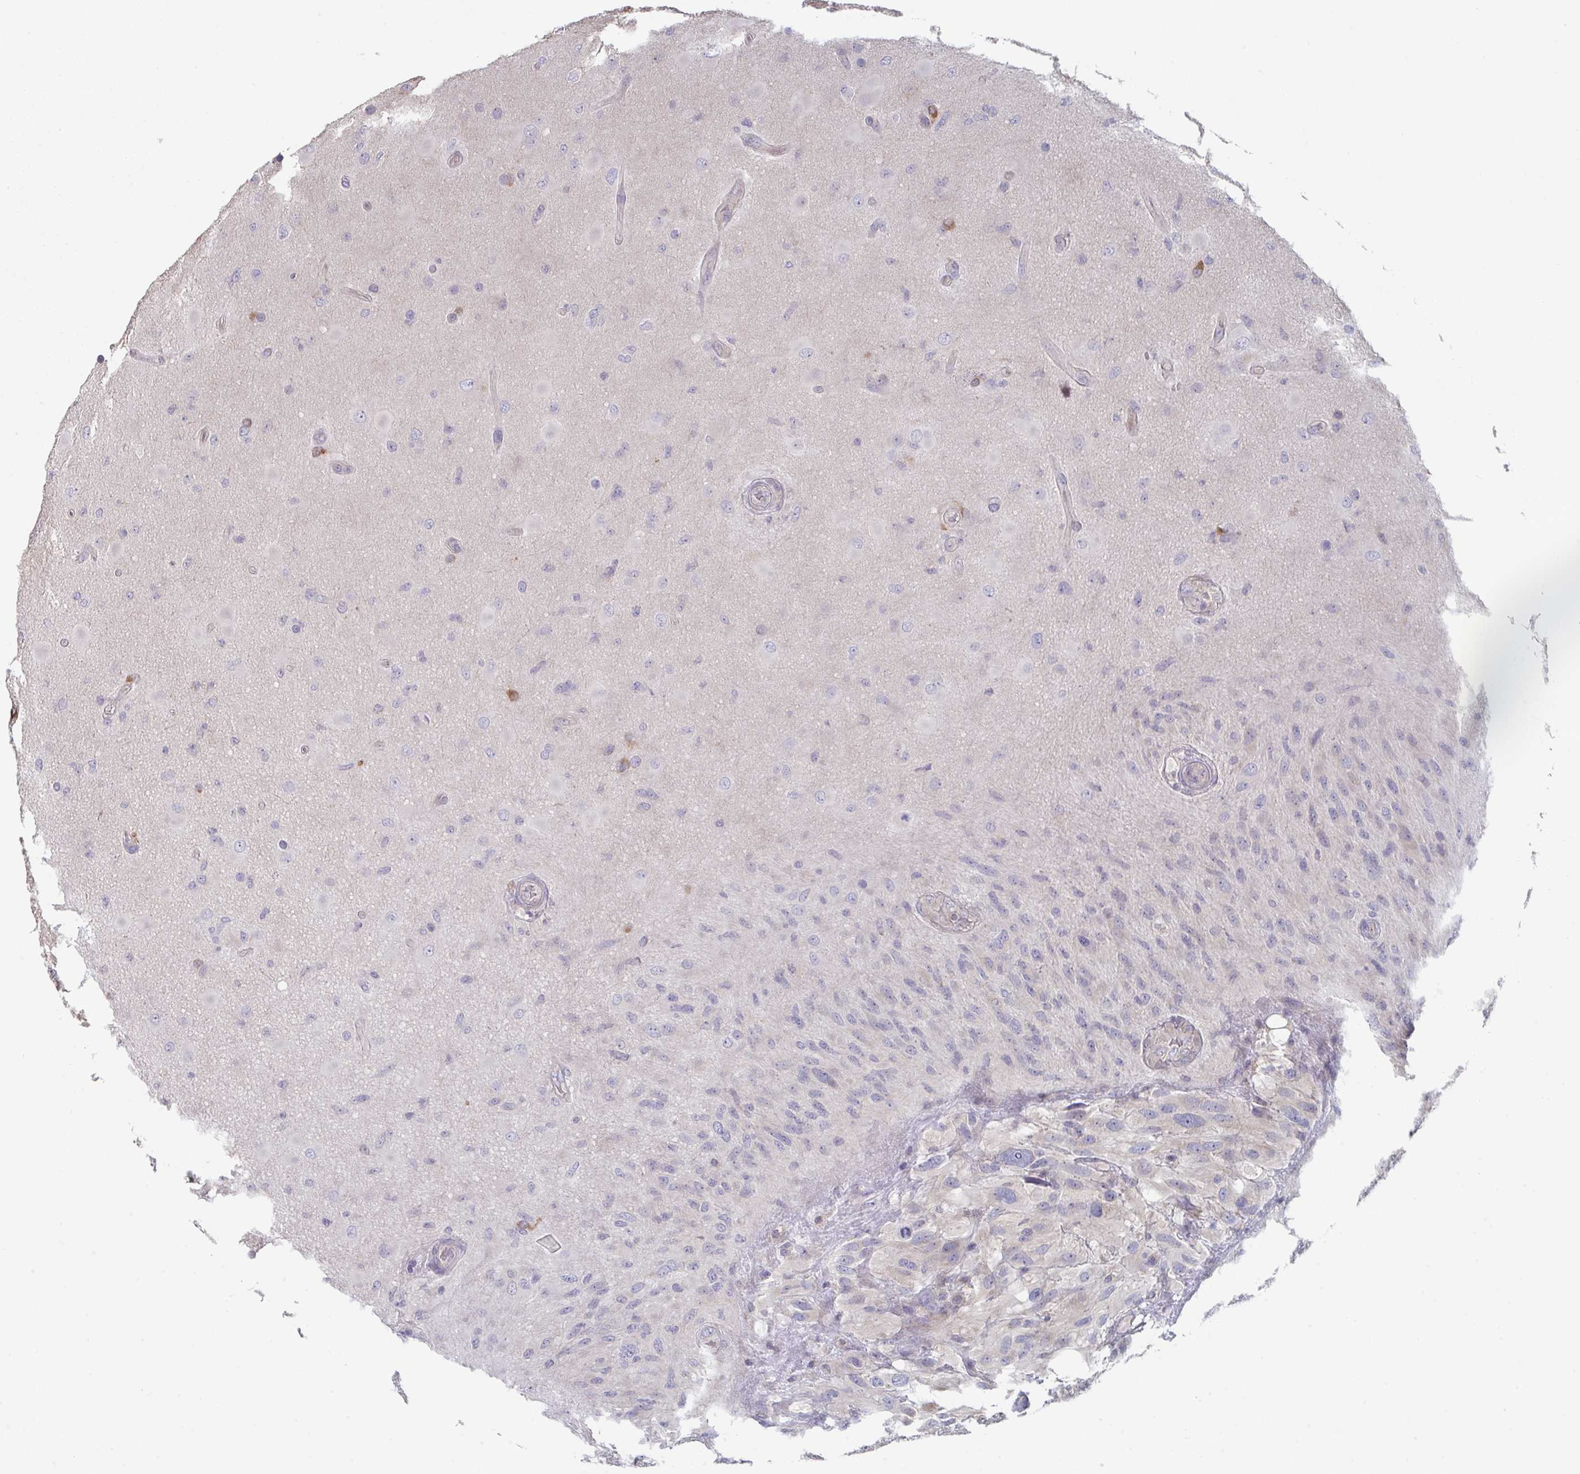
{"staining": {"intensity": "negative", "quantity": "none", "location": "none"}, "tissue": "glioma", "cell_type": "Tumor cells", "image_type": "cancer", "snomed": [{"axis": "morphology", "description": "Glioma, malignant, High grade"}, {"axis": "topography", "description": "Brain"}], "caption": "Tumor cells show no significant protein staining in glioma.", "gene": "PTPRD", "patient": {"sex": "male", "age": 53}}